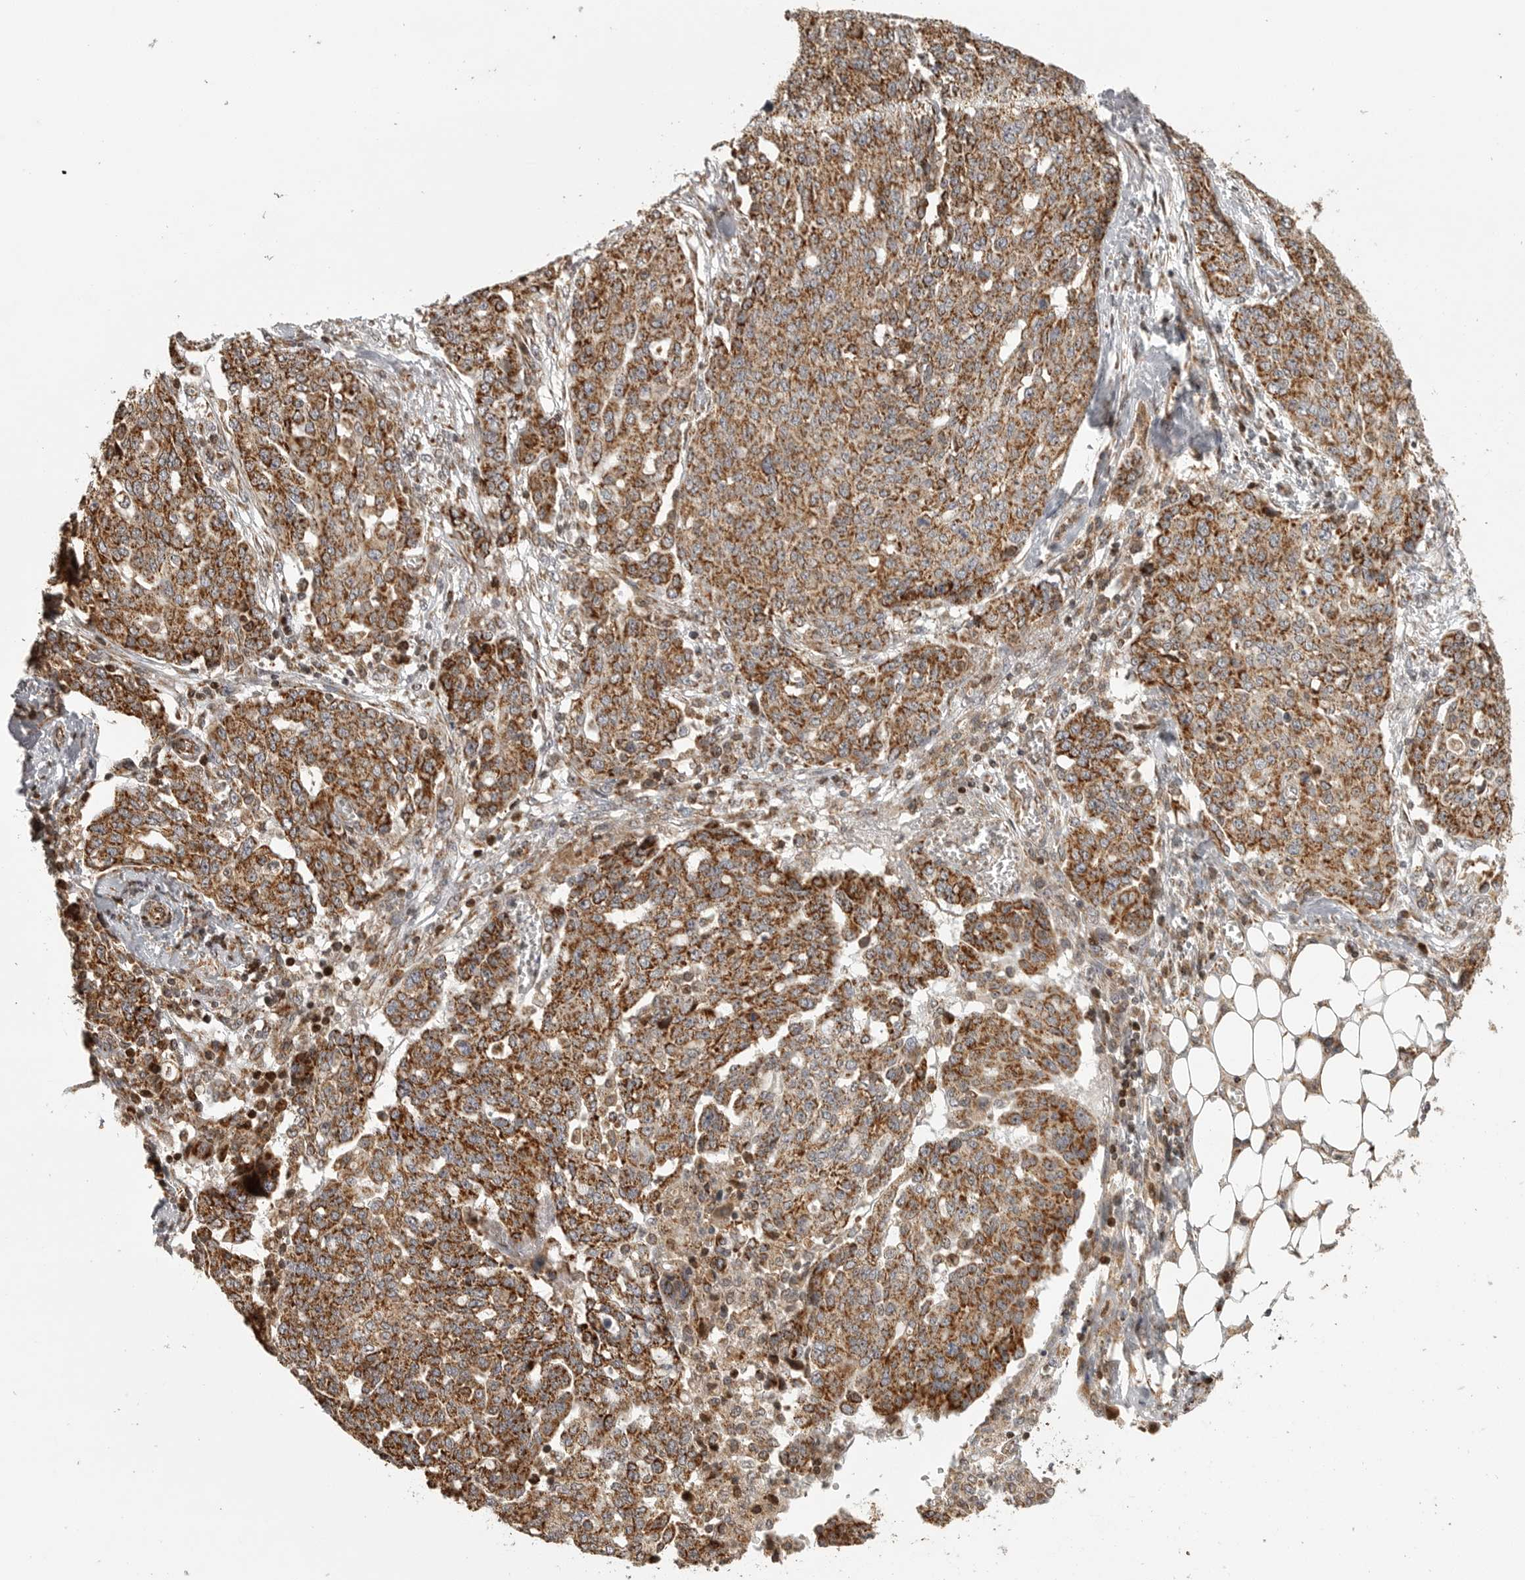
{"staining": {"intensity": "strong", "quantity": ">75%", "location": "cytoplasmic/membranous"}, "tissue": "ovarian cancer", "cell_type": "Tumor cells", "image_type": "cancer", "snomed": [{"axis": "morphology", "description": "Cystadenocarcinoma, serous, NOS"}, {"axis": "topography", "description": "Soft tissue"}, {"axis": "topography", "description": "Ovary"}], "caption": "This image displays immunohistochemistry staining of human ovarian cancer, with high strong cytoplasmic/membranous staining in approximately >75% of tumor cells.", "gene": "NARS2", "patient": {"sex": "female", "age": 57}}